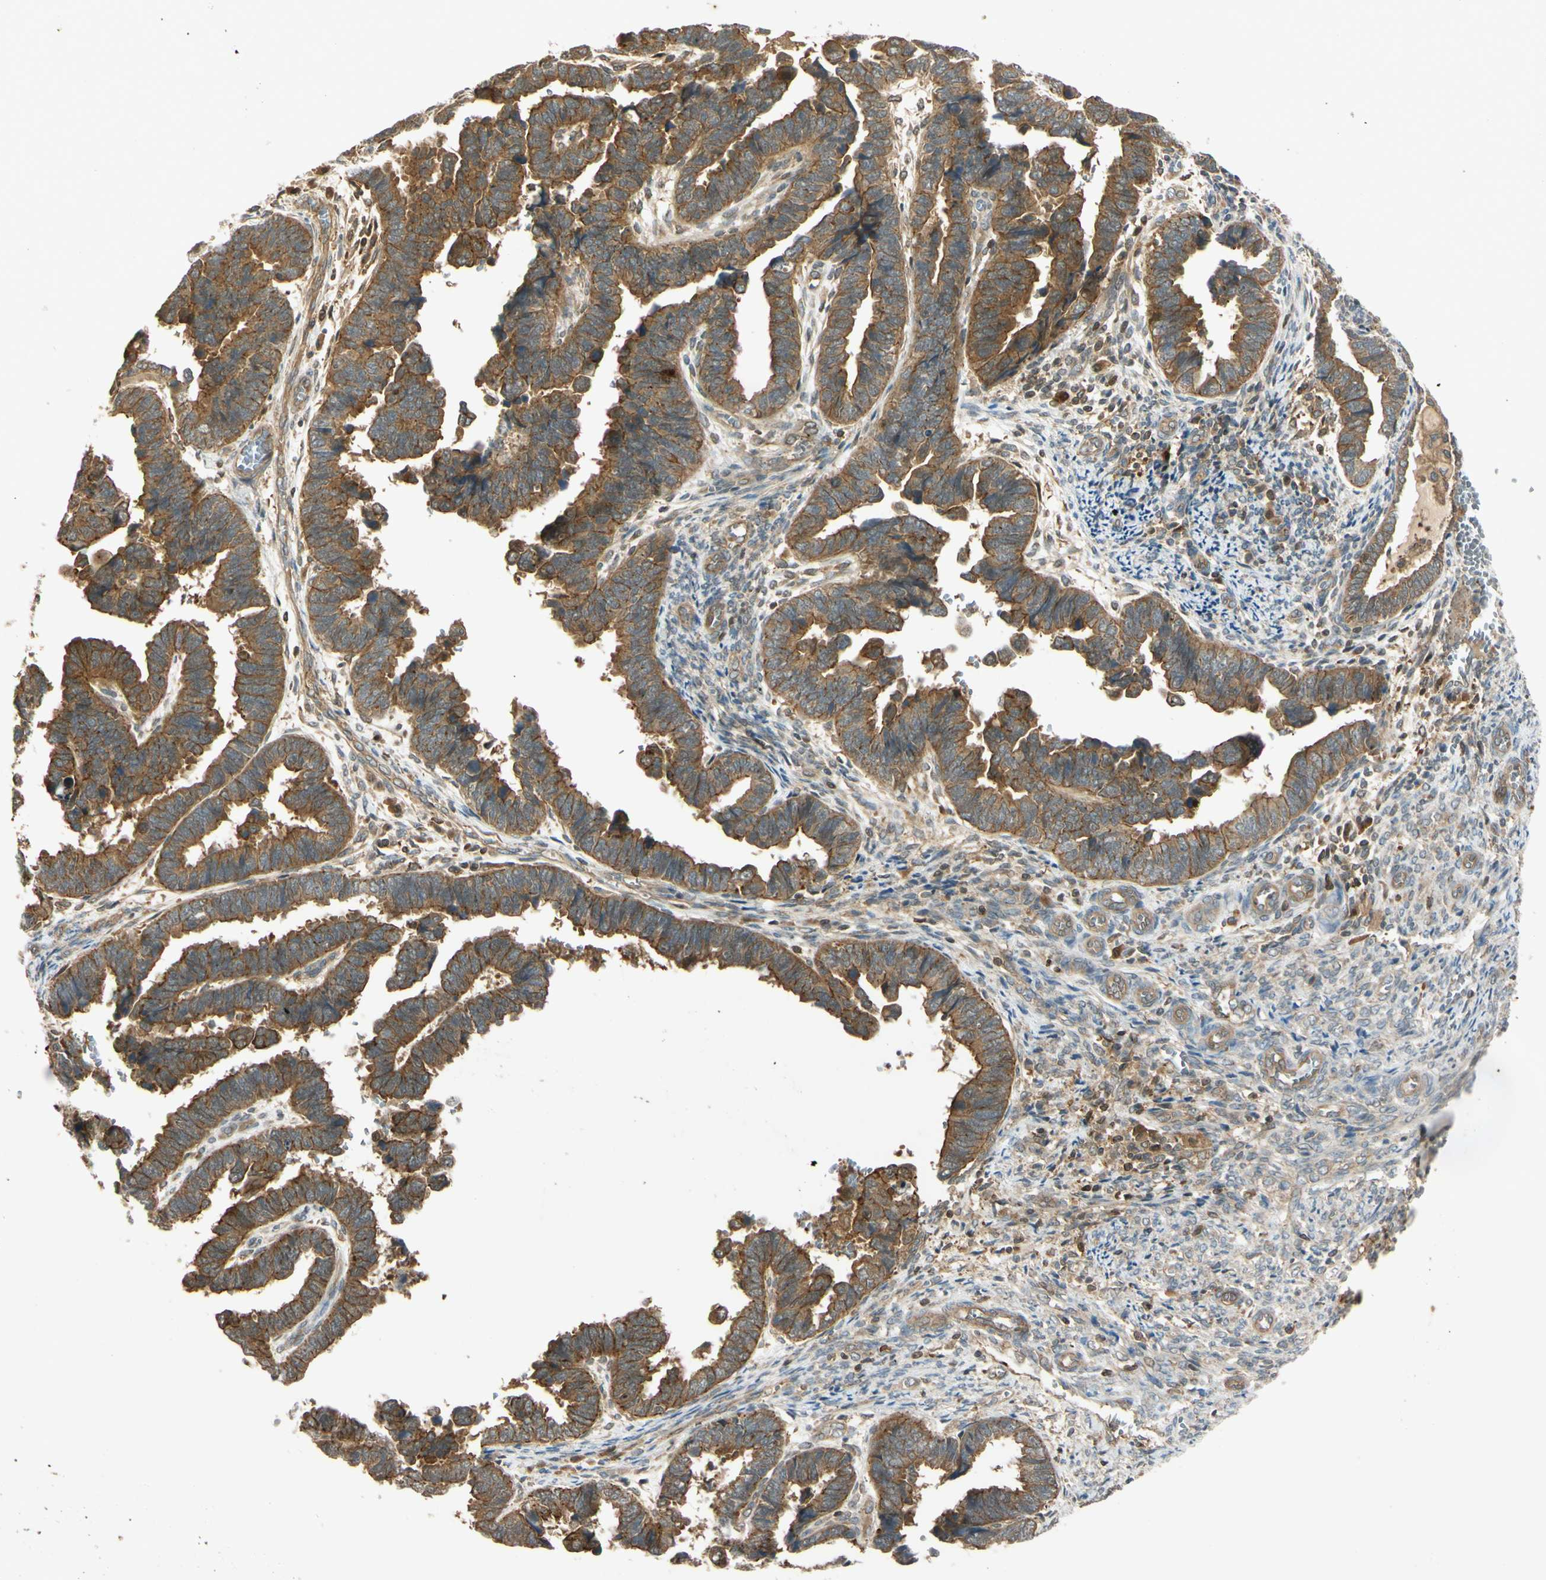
{"staining": {"intensity": "strong", "quantity": ">75%", "location": "cytoplasmic/membranous"}, "tissue": "endometrial cancer", "cell_type": "Tumor cells", "image_type": "cancer", "snomed": [{"axis": "morphology", "description": "Adenocarcinoma, NOS"}, {"axis": "topography", "description": "Endometrium"}], "caption": "A photomicrograph of adenocarcinoma (endometrial) stained for a protein displays strong cytoplasmic/membranous brown staining in tumor cells.", "gene": "EPHA8", "patient": {"sex": "female", "age": 75}}